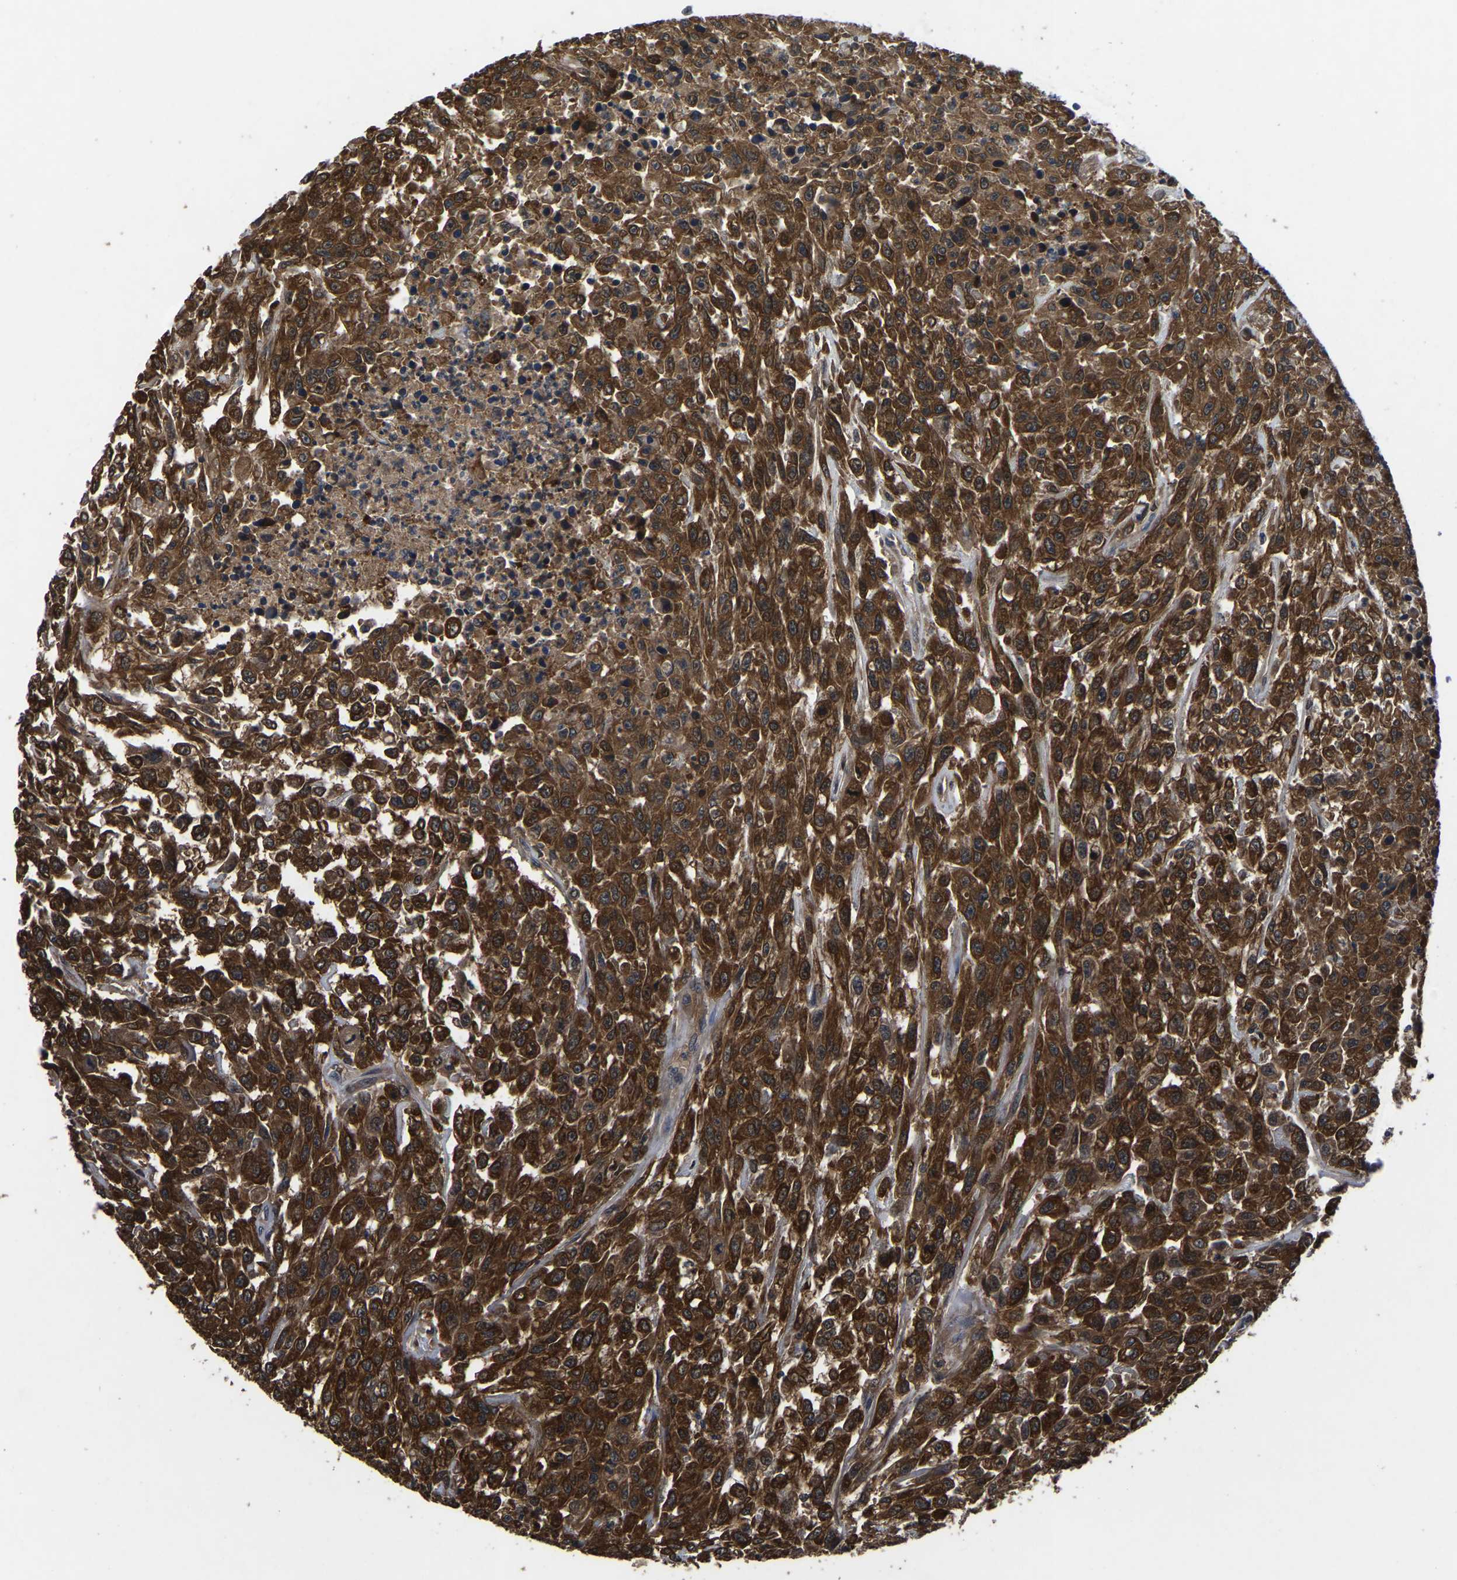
{"staining": {"intensity": "strong", "quantity": ">75%", "location": "cytoplasmic/membranous"}, "tissue": "urothelial cancer", "cell_type": "Tumor cells", "image_type": "cancer", "snomed": [{"axis": "morphology", "description": "Urothelial carcinoma, High grade"}, {"axis": "topography", "description": "Urinary bladder"}], "caption": "IHC photomicrograph of neoplastic tissue: human urothelial cancer stained using immunohistochemistry (IHC) reveals high levels of strong protein expression localized specifically in the cytoplasmic/membranous of tumor cells, appearing as a cytoplasmic/membranous brown color.", "gene": "FGD5", "patient": {"sex": "male", "age": 46}}